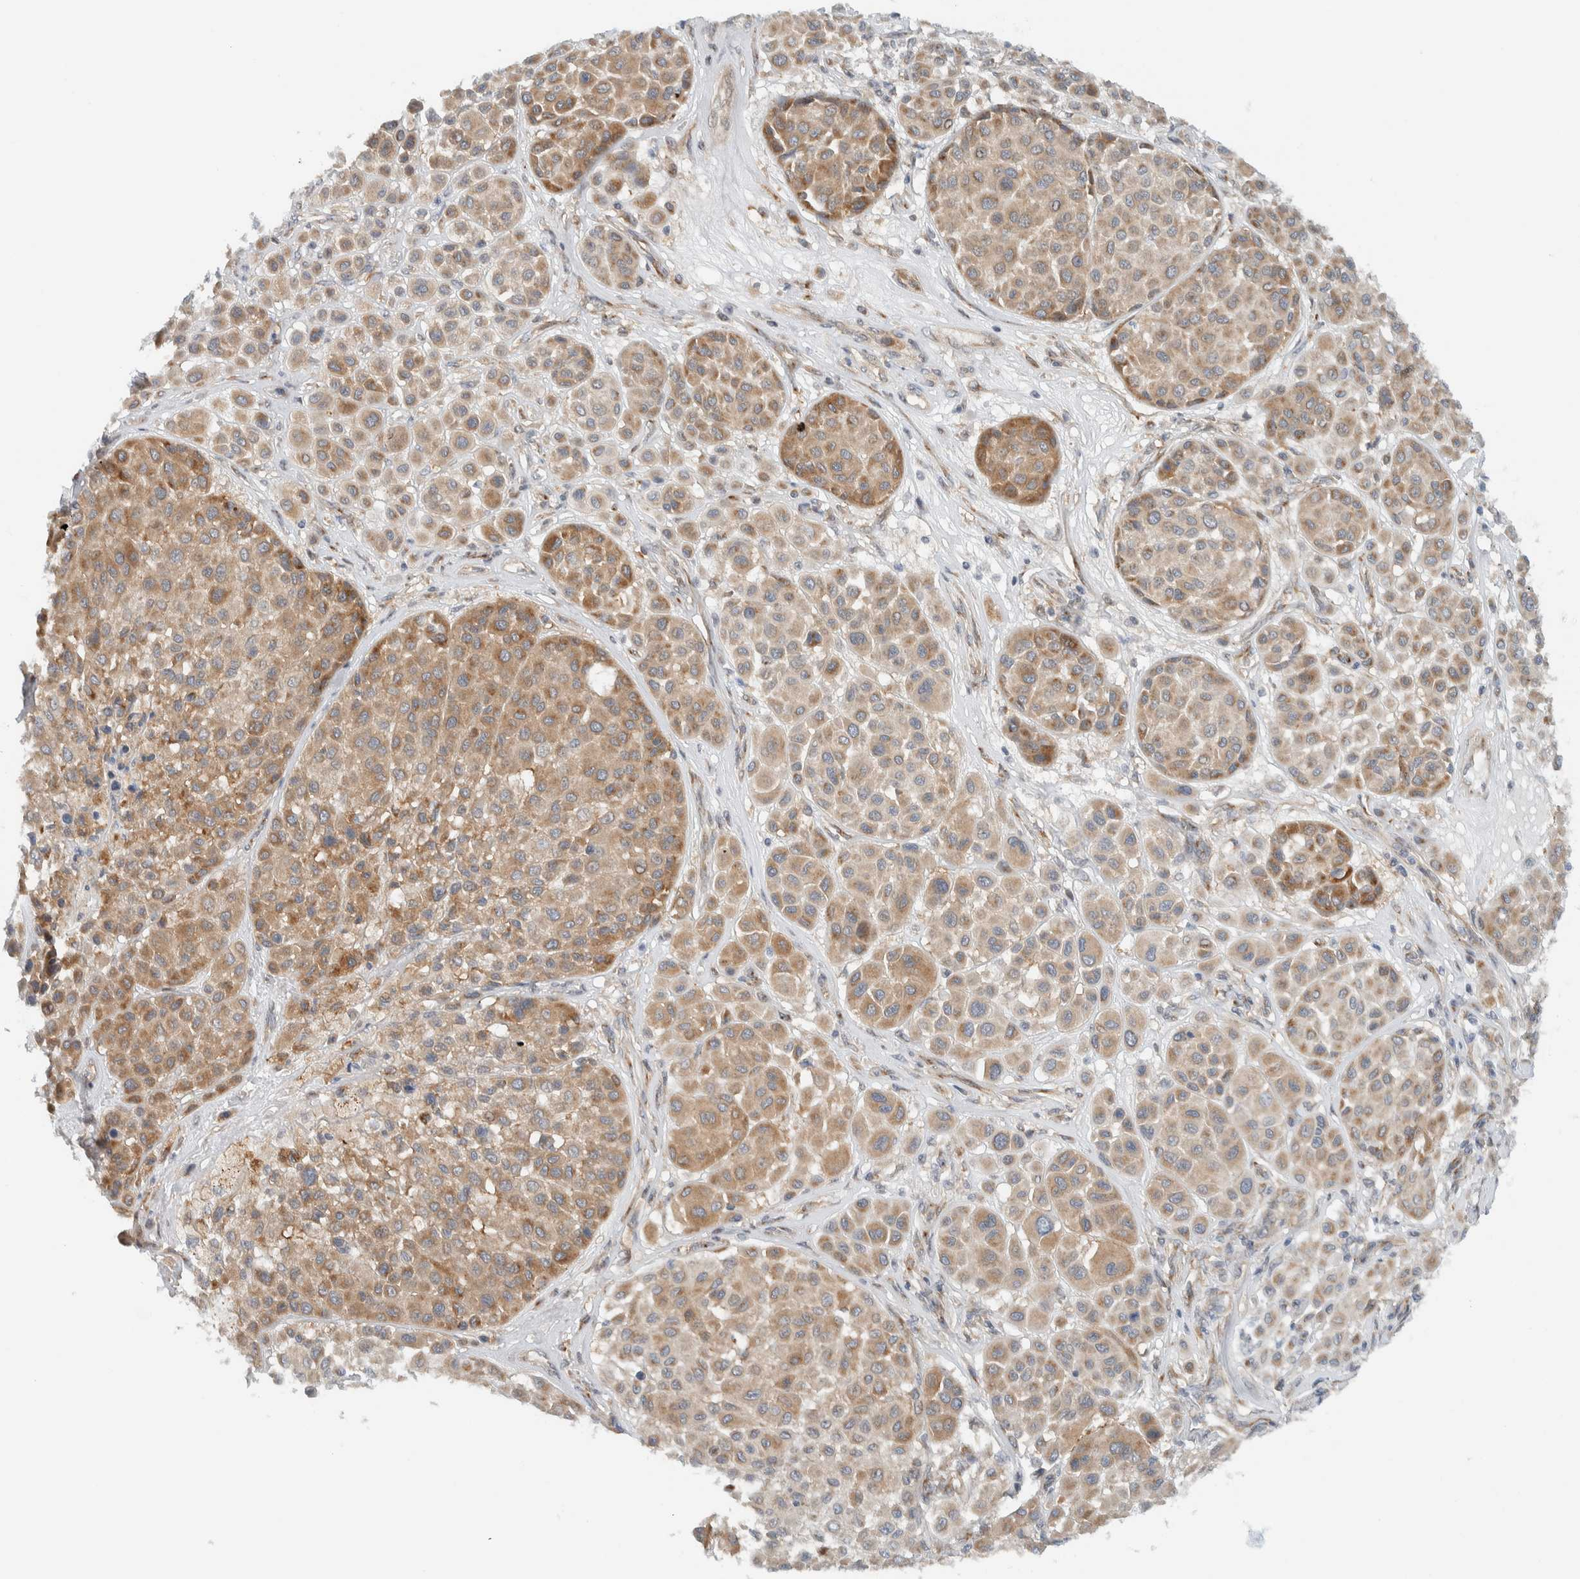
{"staining": {"intensity": "moderate", "quantity": ">75%", "location": "cytoplasmic/membranous"}, "tissue": "melanoma", "cell_type": "Tumor cells", "image_type": "cancer", "snomed": [{"axis": "morphology", "description": "Malignant melanoma, Metastatic site"}, {"axis": "topography", "description": "Soft tissue"}], "caption": "This photomicrograph exhibits melanoma stained with immunohistochemistry to label a protein in brown. The cytoplasmic/membranous of tumor cells show moderate positivity for the protein. Nuclei are counter-stained blue.", "gene": "RERE", "patient": {"sex": "male", "age": 41}}